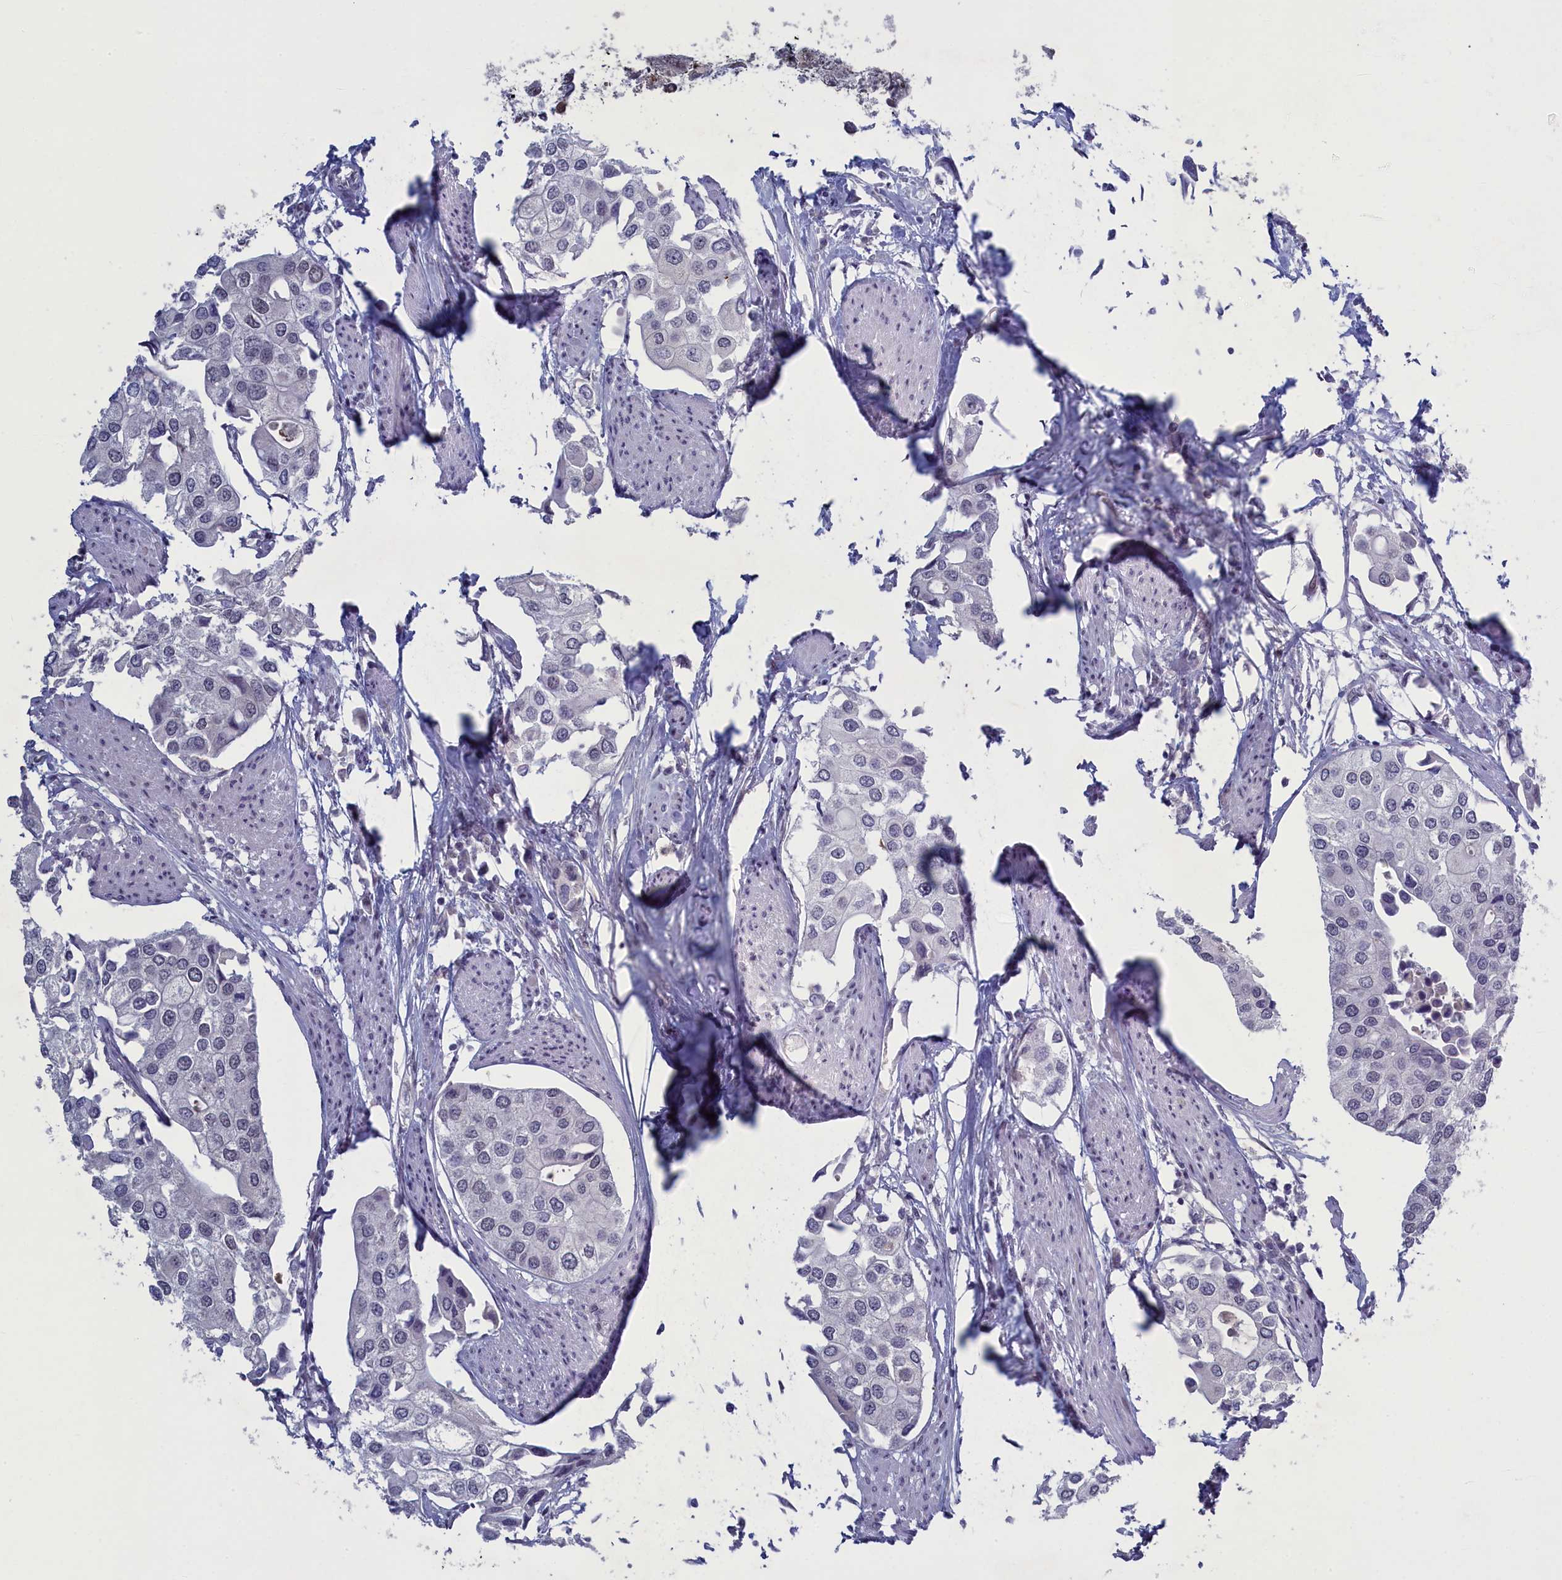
{"staining": {"intensity": "negative", "quantity": "none", "location": "none"}, "tissue": "urothelial cancer", "cell_type": "Tumor cells", "image_type": "cancer", "snomed": [{"axis": "morphology", "description": "Urothelial carcinoma, High grade"}, {"axis": "topography", "description": "Urinary bladder"}], "caption": "Immunohistochemical staining of human urothelial carcinoma (high-grade) shows no significant staining in tumor cells. (DAB IHC with hematoxylin counter stain).", "gene": "ATF7IP2", "patient": {"sex": "male", "age": 64}}